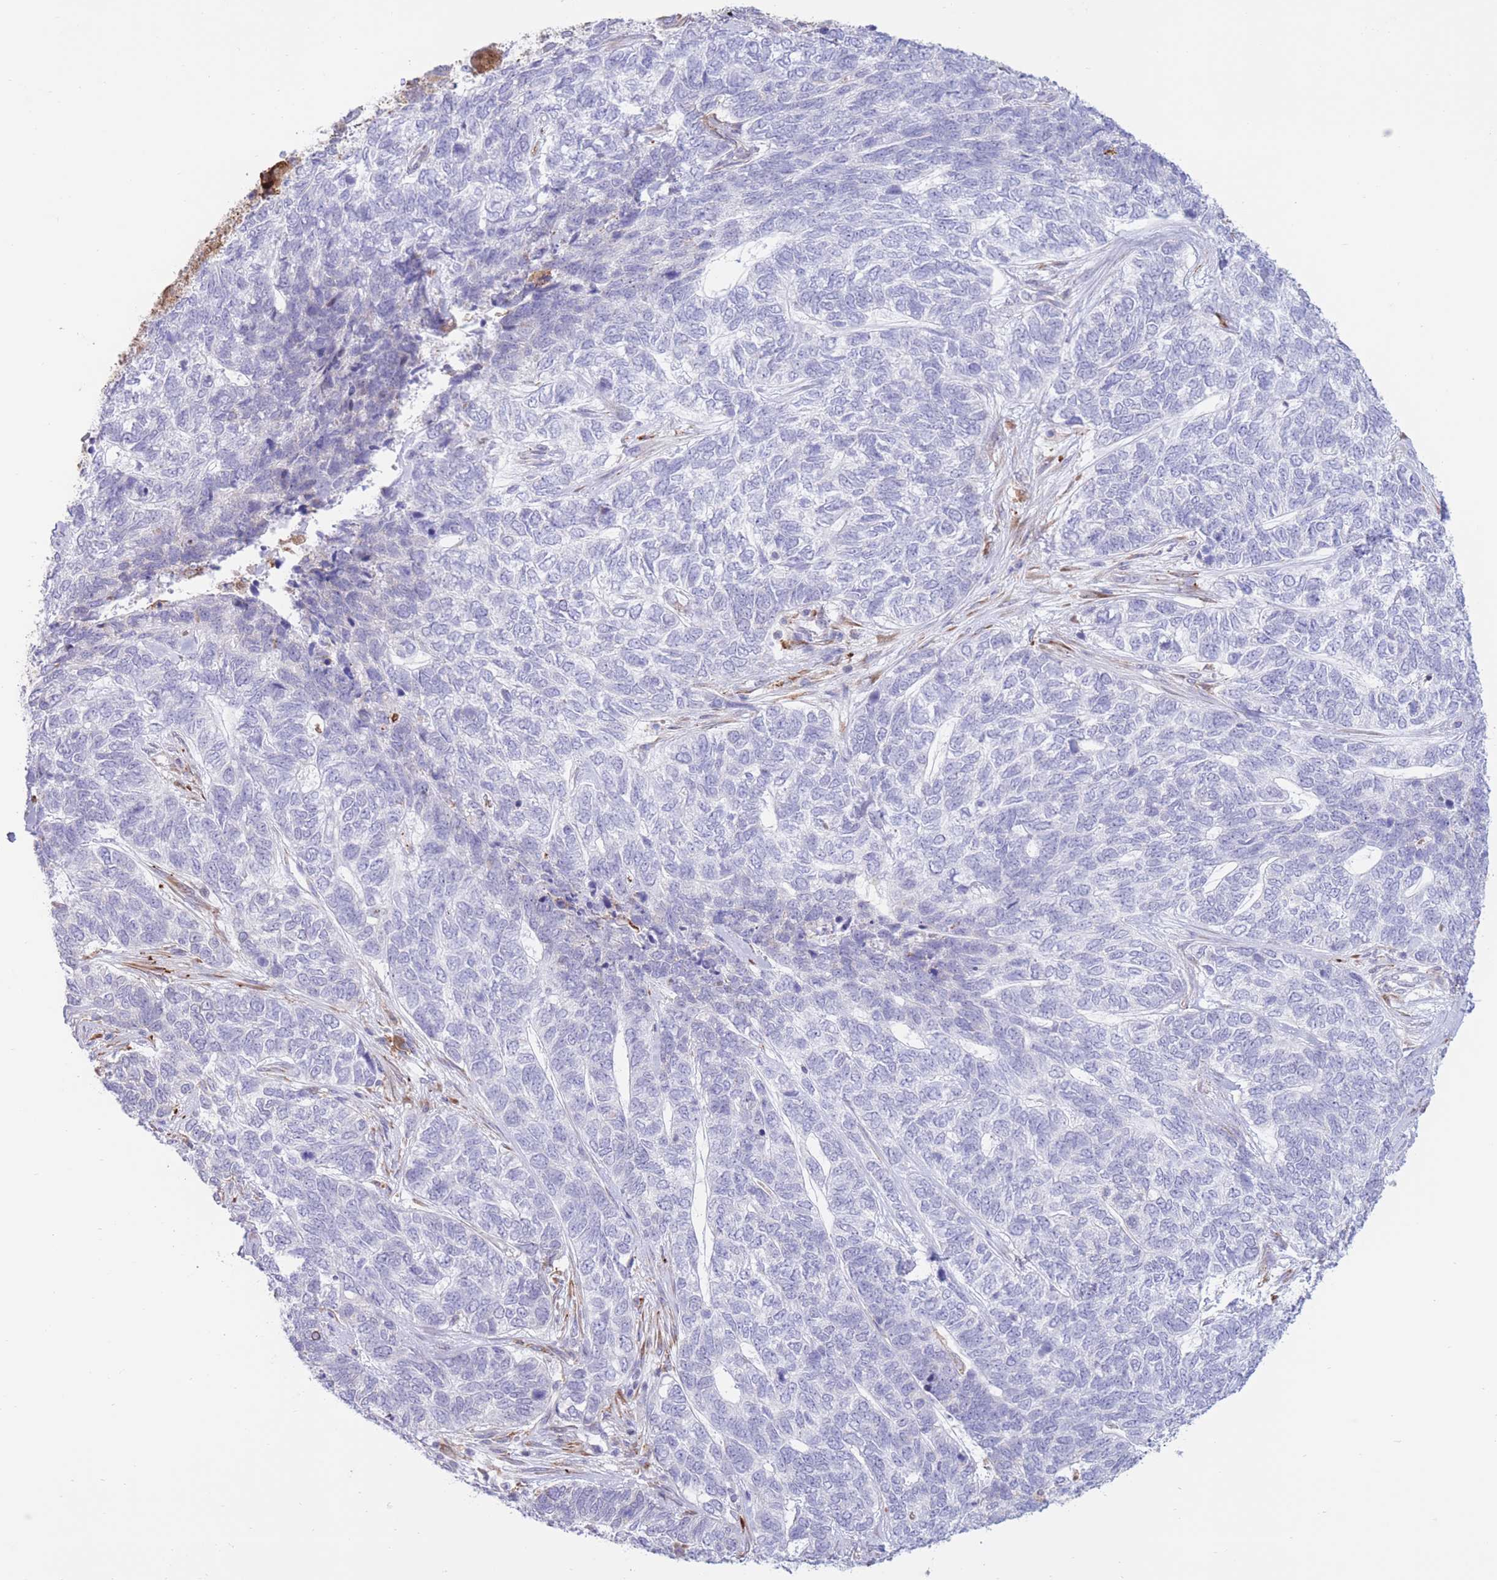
{"staining": {"intensity": "negative", "quantity": "none", "location": "none"}, "tissue": "skin cancer", "cell_type": "Tumor cells", "image_type": "cancer", "snomed": [{"axis": "morphology", "description": "Basal cell carcinoma"}, {"axis": "topography", "description": "Skin"}], "caption": "Tumor cells are negative for brown protein staining in basal cell carcinoma (skin).", "gene": "MYDGF", "patient": {"sex": "female", "age": 65}}